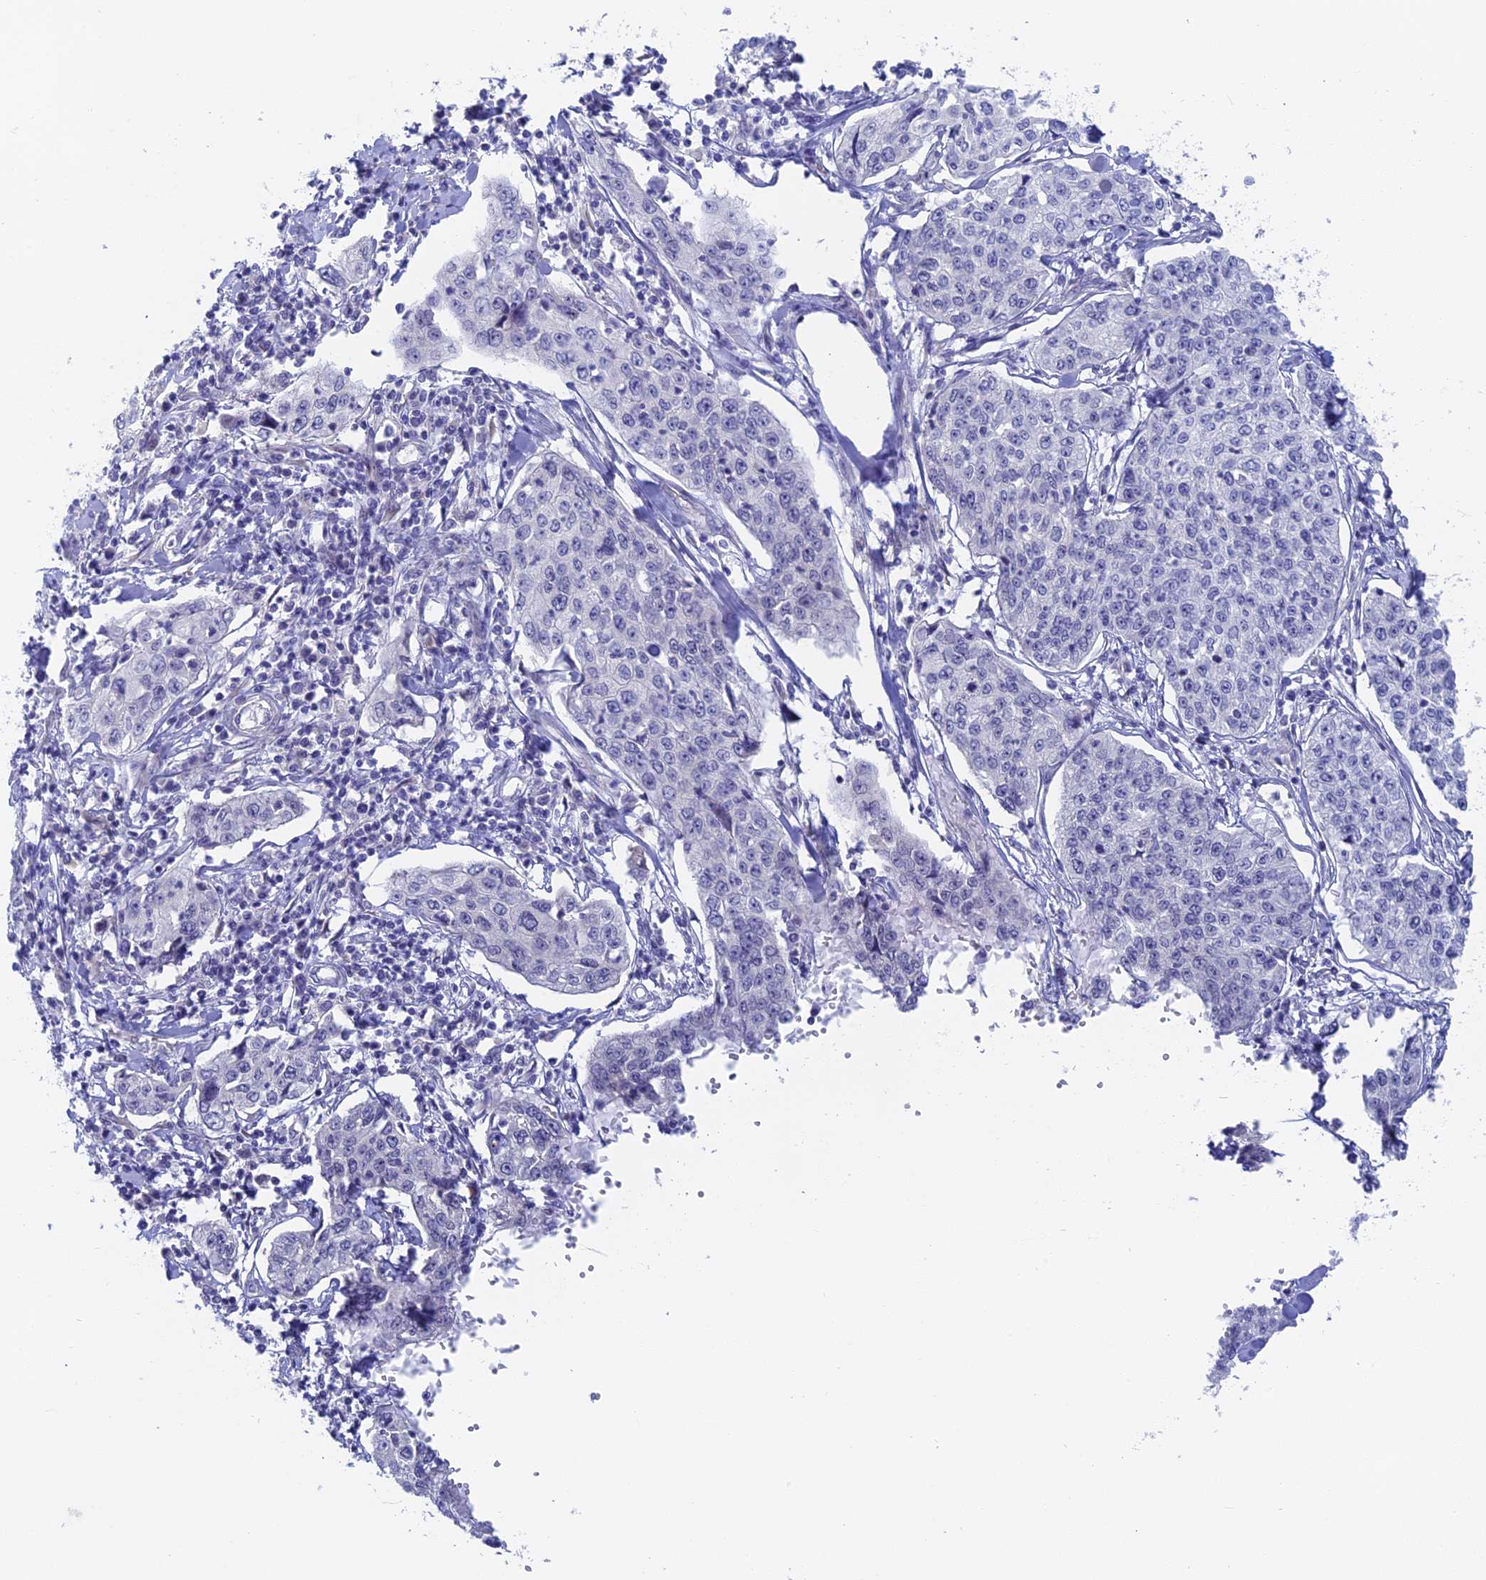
{"staining": {"intensity": "negative", "quantity": "none", "location": "none"}, "tissue": "cervical cancer", "cell_type": "Tumor cells", "image_type": "cancer", "snomed": [{"axis": "morphology", "description": "Squamous cell carcinoma, NOS"}, {"axis": "topography", "description": "Cervix"}], "caption": "There is no significant expression in tumor cells of cervical cancer (squamous cell carcinoma). (DAB immunohistochemistry visualized using brightfield microscopy, high magnification).", "gene": "GLB1L", "patient": {"sex": "female", "age": 35}}